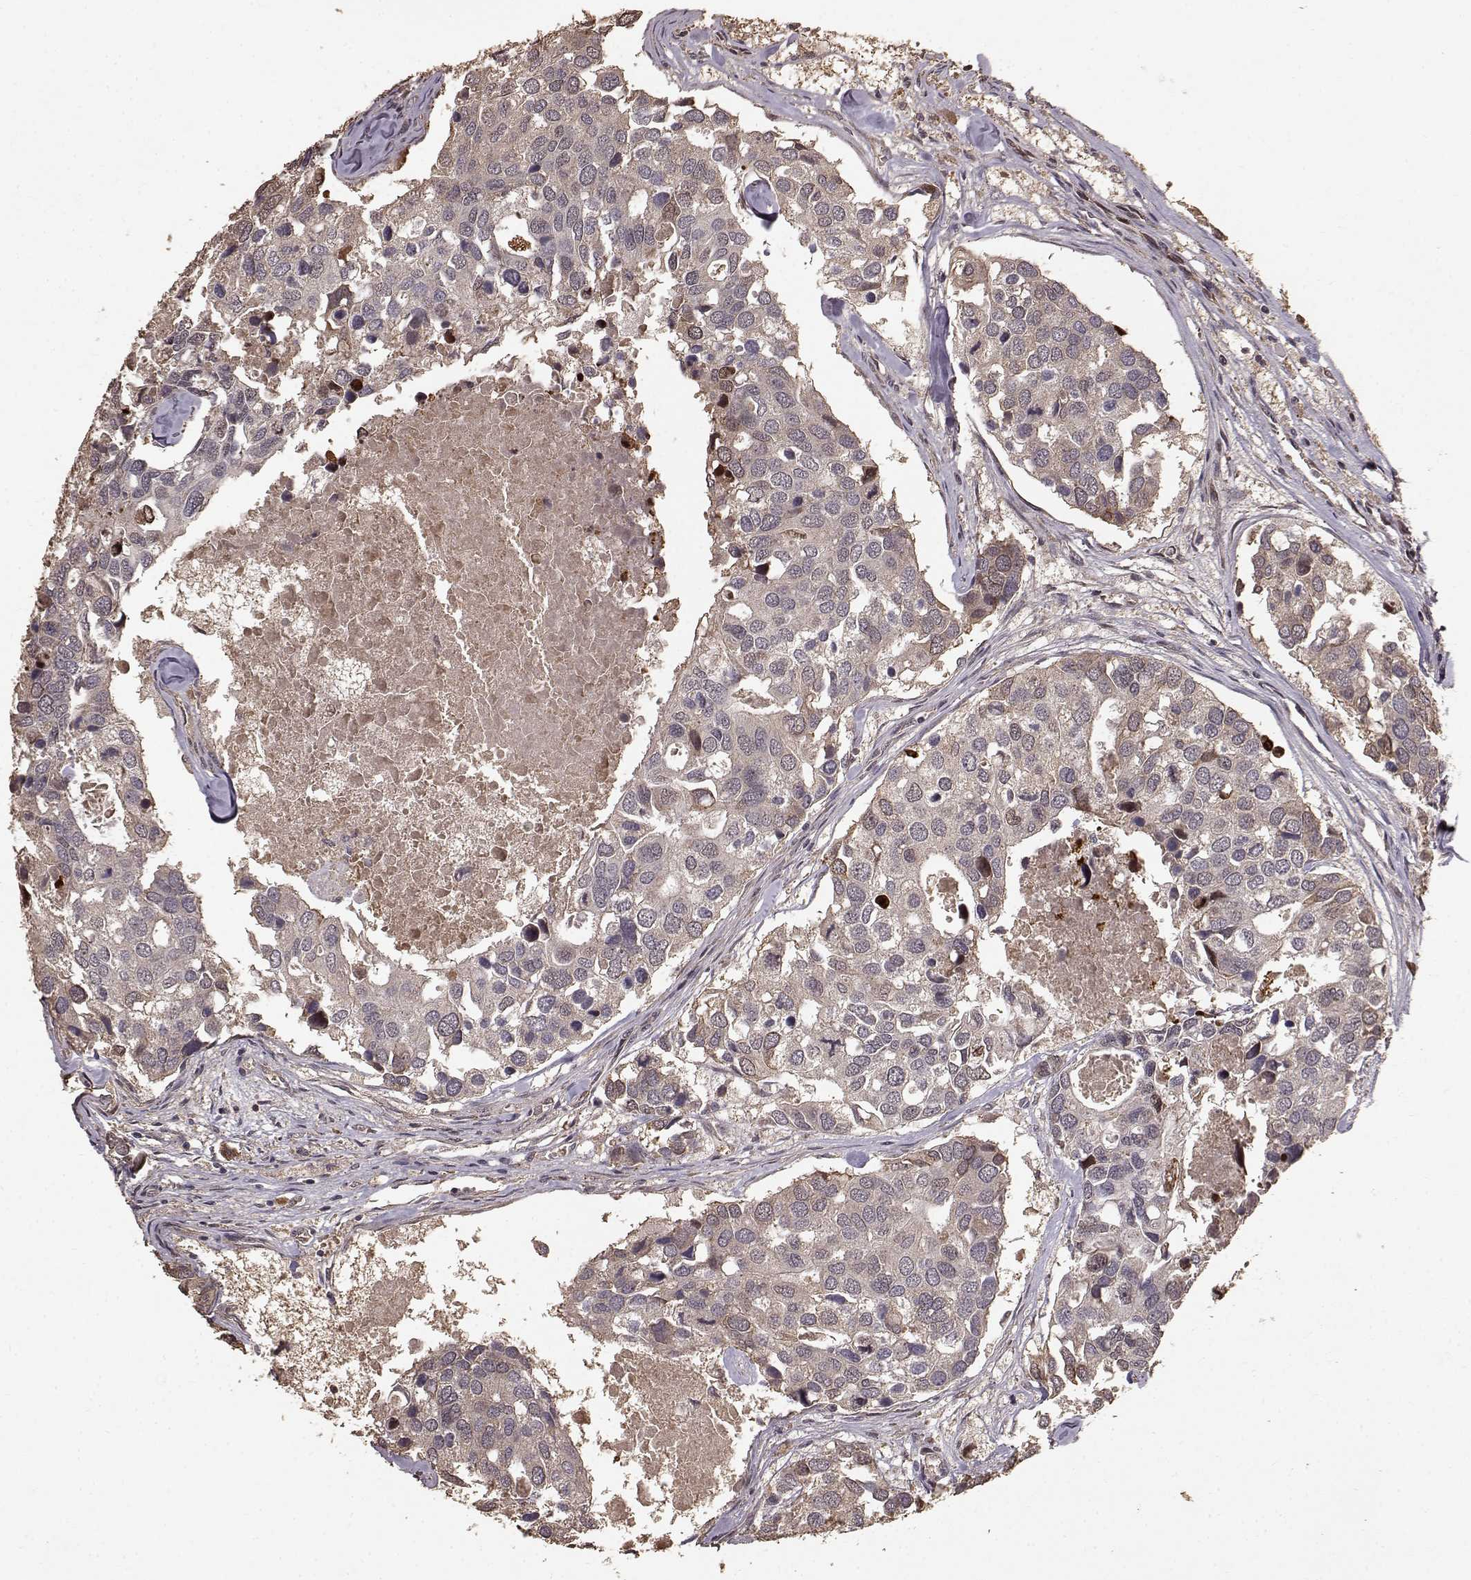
{"staining": {"intensity": "weak", "quantity": "25%-75%", "location": "cytoplasmic/membranous"}, "tissue": "breast cancer", "cell_type": "Tumor cells", "image_type": "cancer", "snomed": [{"axis": "morphology", "description": "Duct carcinoma"}, {"axis": "topography", "description": "Breast"}], "caption": "The histopathology image shows immunohistochemical staining of breast invasive ductal carcinoma. There is weak cytoplasmic/membranous staining is identified in about 25%-75% of tumor cells.", "gene": "USP15", "patient": {"sex": "female", "age": 83}}